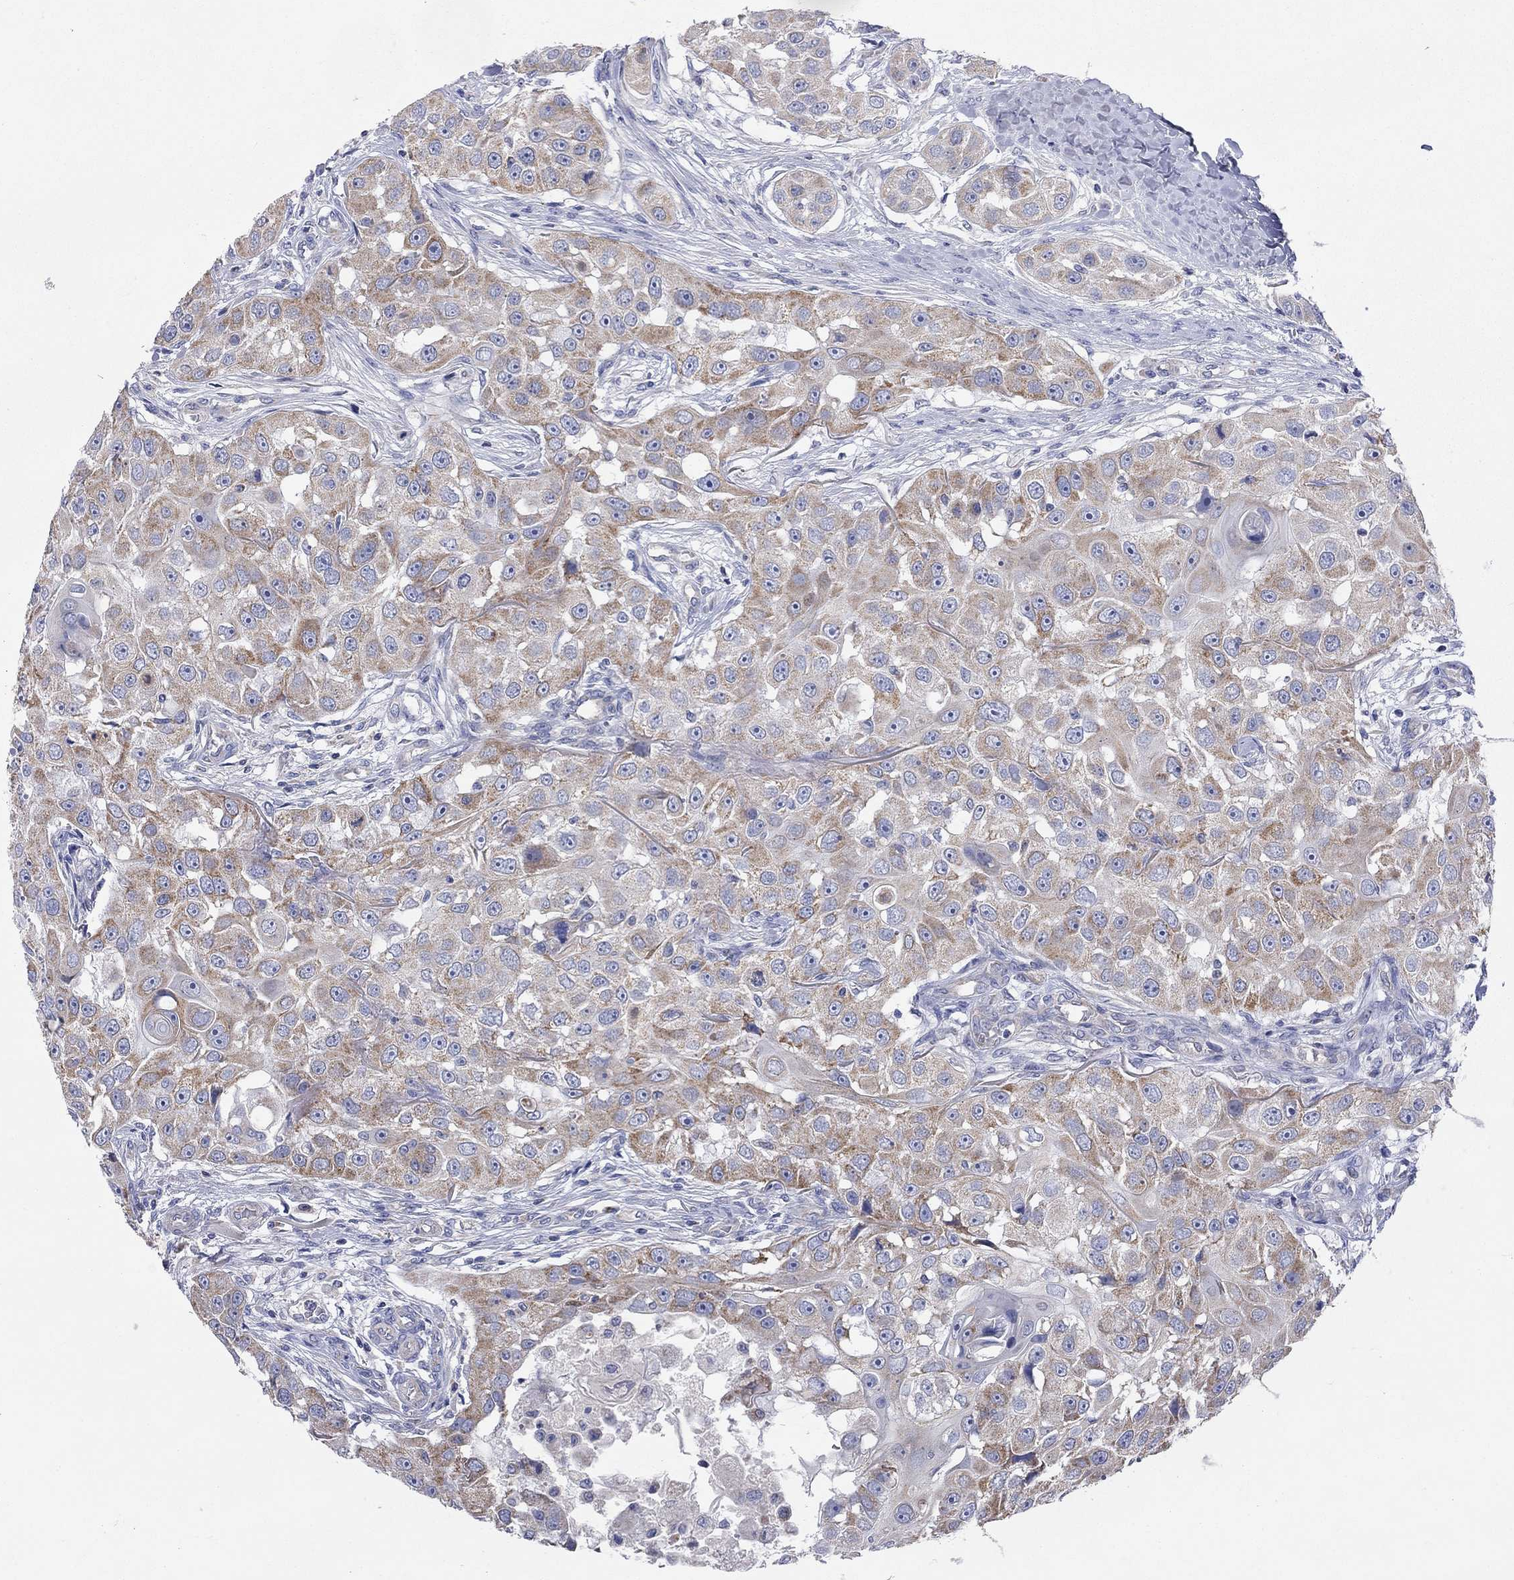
{"staining": {"intensity": "moderate", "quantity": "25%-75%", "location": "cytoplasmic/membranous"}, "tissue": "head and neck cancer", "cell_type": "Tumor cells", "image_type": "cancer", "snomed": [{"axis": "morphology", "description": "Squamous cell carcinoma, NOS"}, {"axis": "topography", "description": "Head-Neck"}], "caption": "The micrograph reveals immunohistochemical staining of squamous cell carcinoma (head and neck). There is moderate cytoplasmic/membranous staining is appreciated in approximately 25%-75% of tumor cells.", "gene": "RCAN1", "patient": {"sex": "male", "age": 51}}